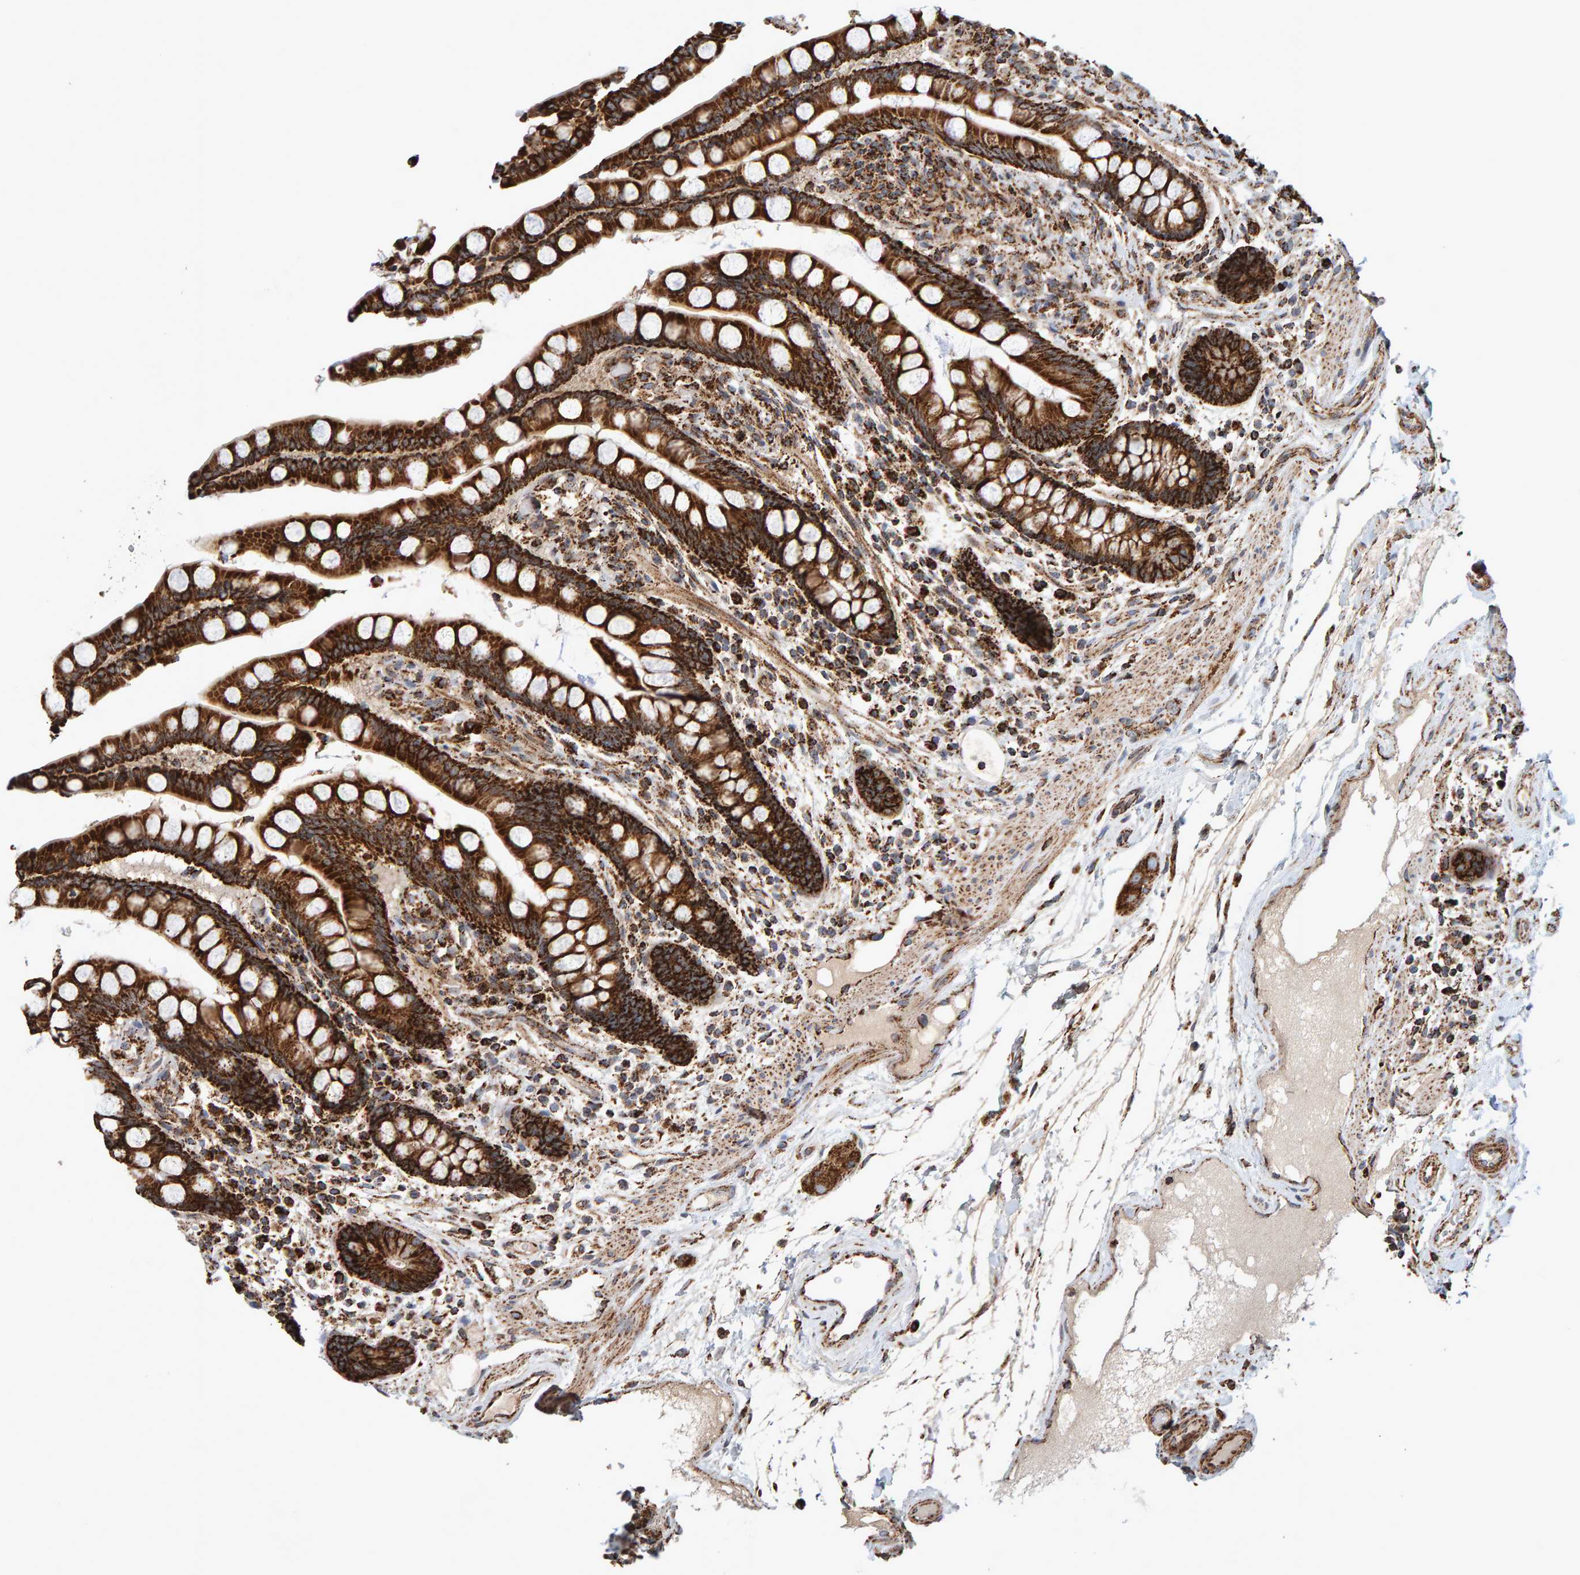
{"staining": {"intensity": "strong", "quantity": "25%-75%", "location": "cytoplasmic/membranous"}, "tissue": "colon", "cell_type": "Endothelial cells", "image_type": "normal", "snomed": [{"axis": "morphology", "description": "Normal tissue, NOS"}, {"axis": "topography", "description": "Colon"}], "caption": "A histopathology image of human colon stained for a protein demonstrates strong cytoplasmic/membranous brown staining in endothelial cells. (DAB (3,3'-diaminobenzidine) IHC, brown staining for protein, blue staining for nuclei).", "gene": "MRPL45", "patient": {"sex": "male", "age": 73}}